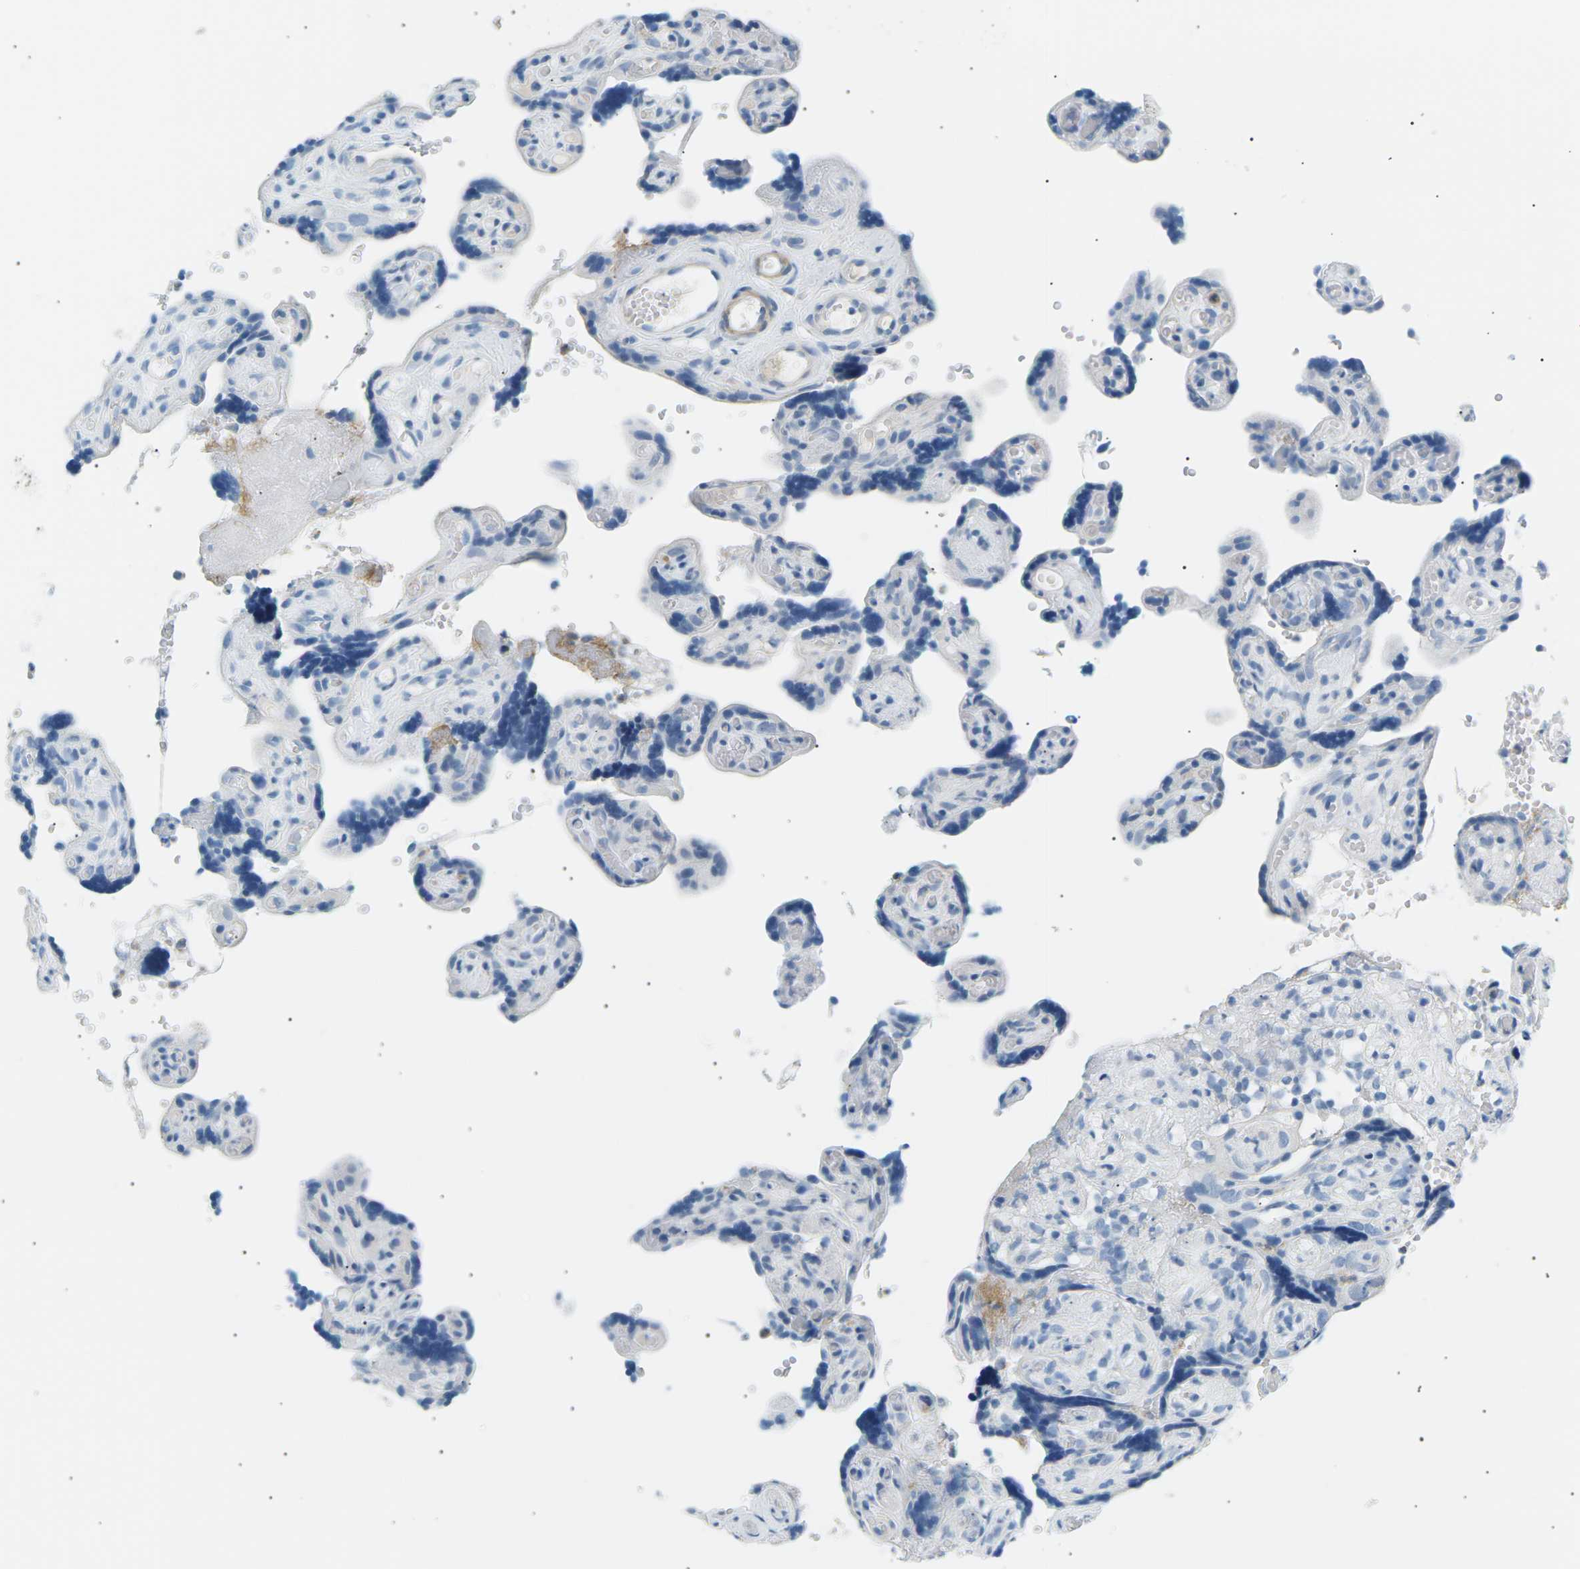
{"staining": {"intensity": "moderate", "quantity": "25%-75%", "location": "cytoplasmic/membranous"}, "tissue": "placenta", "cell_type": "Decidual cells", "image_type": "normal", "snomed": [{"axis": "morphology", "description": "Normal tissue, NOS"}, {"axis": "topography", "description": "Placenta"}], "caption": "Normal placenta was stained to show a protein in brown. There is medium levels of moderate cytoplasmic/membranous staining in approximately 25%-75% of decidual cells. (brown staining indicates protein expression, while blue staining denotes nuclei).", "gene": "SEPTIN5", "patient": {"sex": "female", "age": 30}}